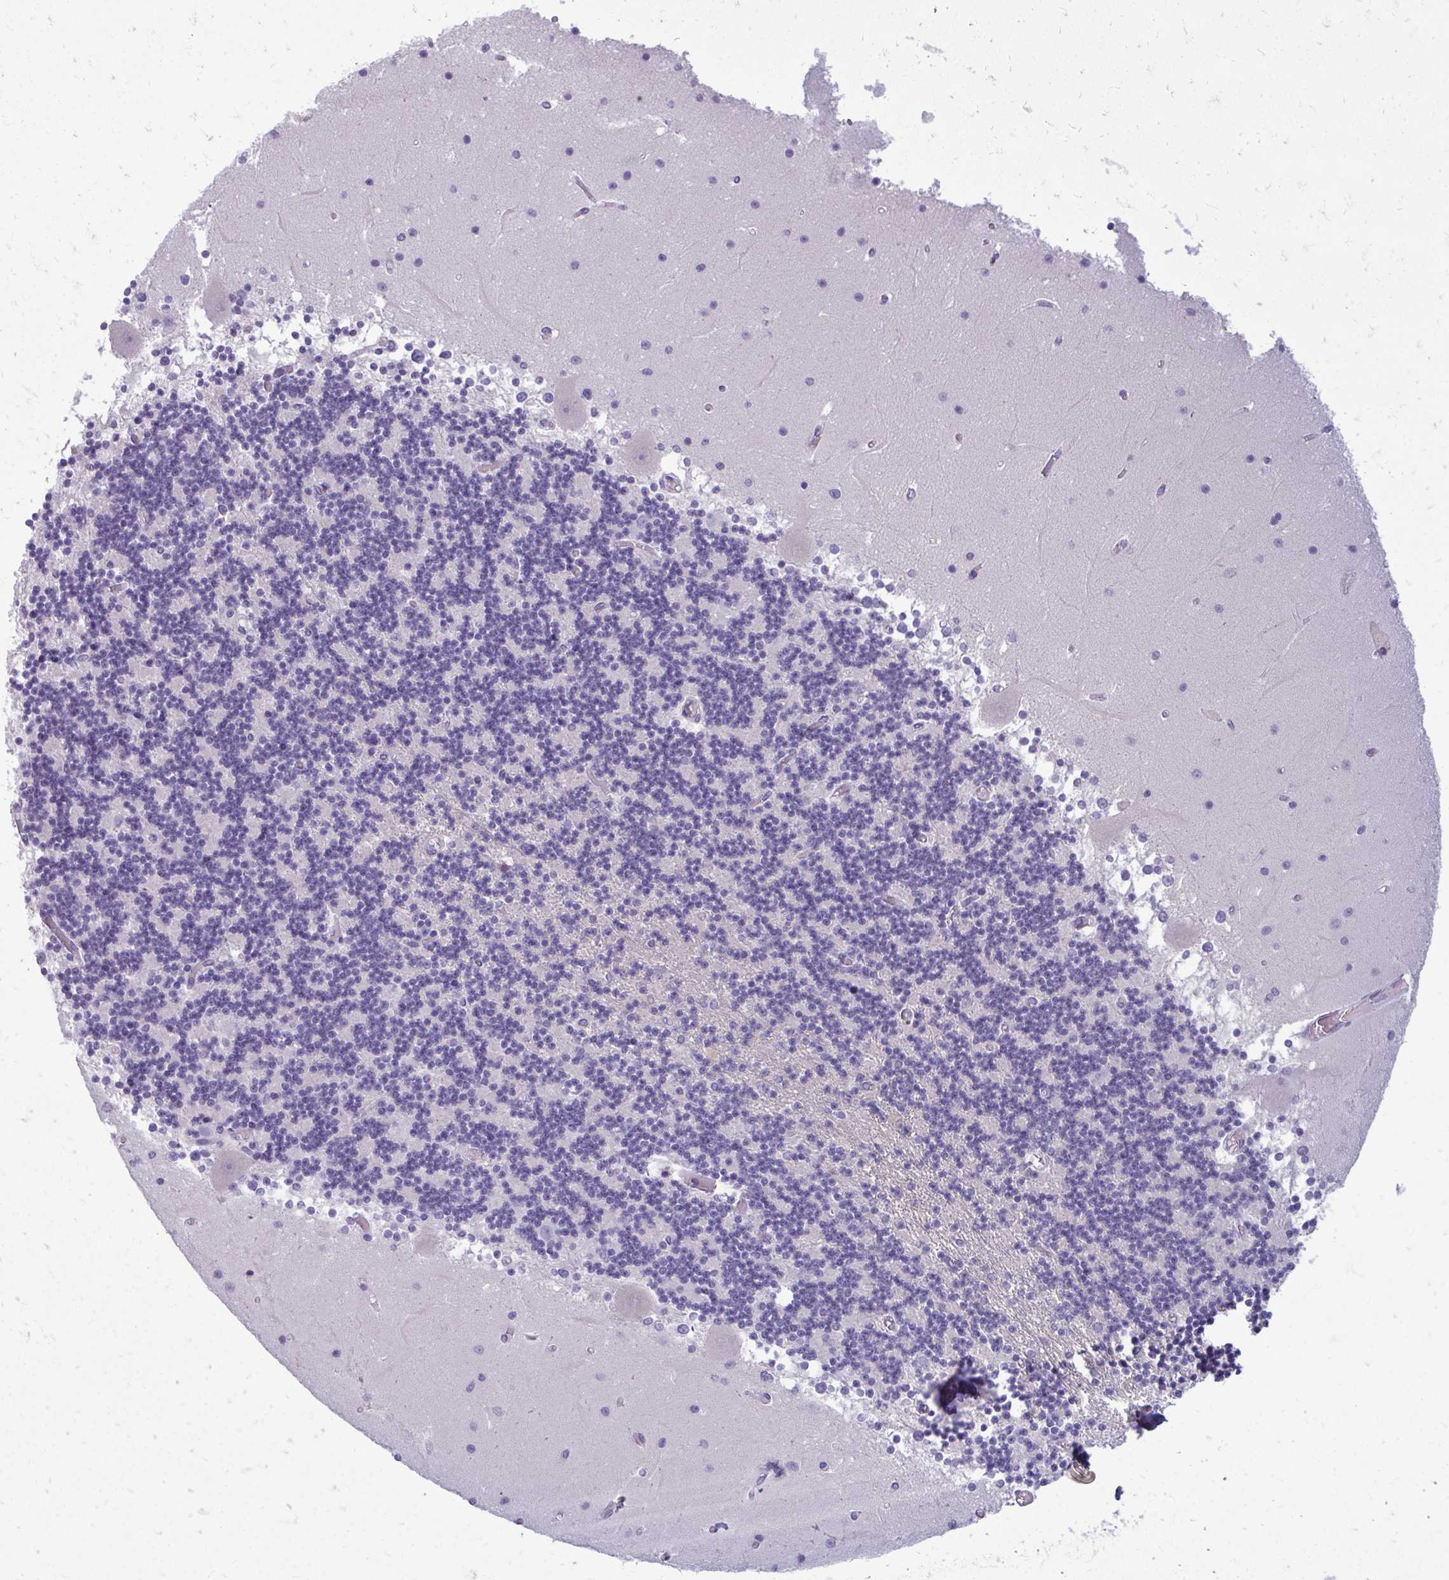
{"staining": {"intensity": "negative", "quantity": "none", "location": "none"}, "tissue": "cerebellum", "cell_type": "Cells in granular layer", "image_type": "normal", "snomed": [{"axis": "morphology", "description": "Normal tissue, NOS"}, {"axis": "topography", "description": "Cerebellum"}], "caption": "The immunohistochemistry photomicrograph has no significant expression in cells in granular layer of cerebellum.", "gene": "FABP3", "patient": {"sex": "female", "age": 28}}